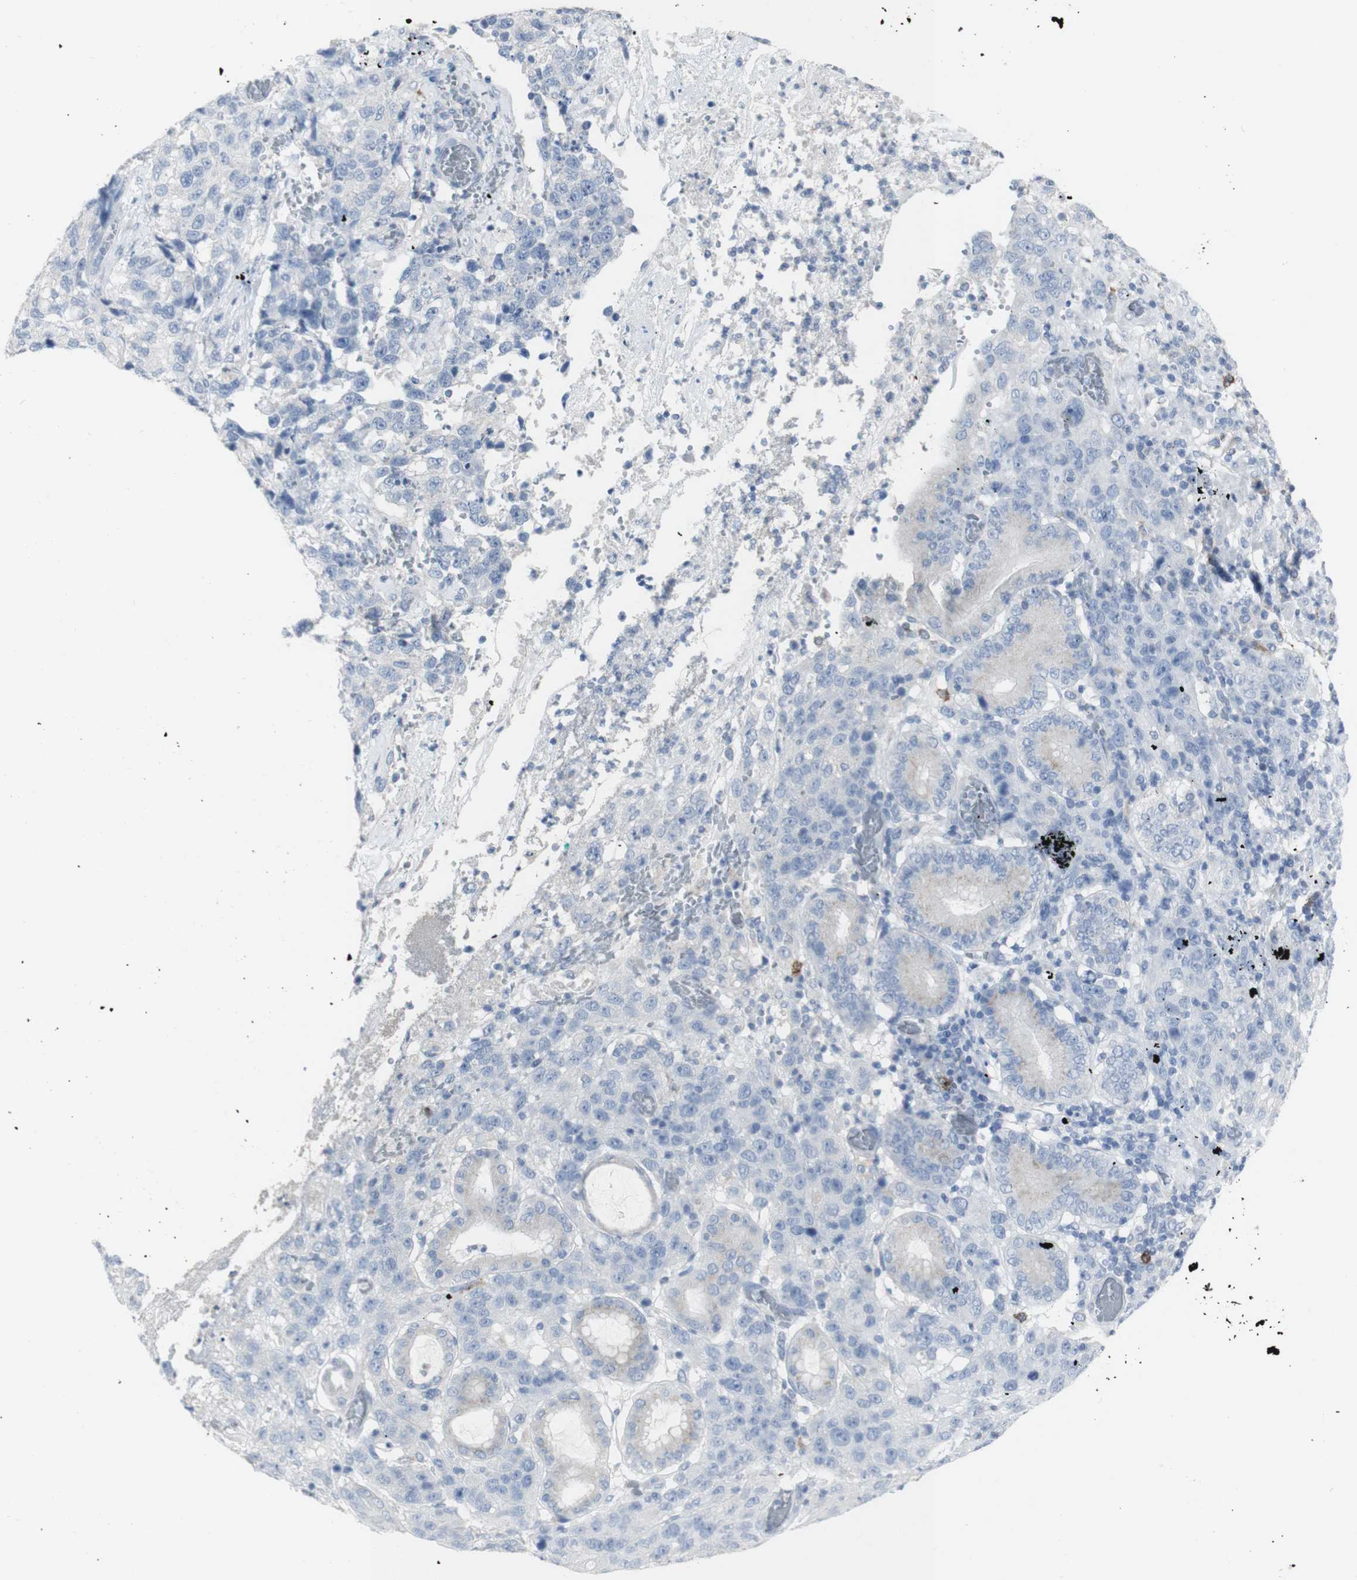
{"staining": {"intensity": "negative", "quantity": "none", "location": "none"}, "tissue": "stomach cancer", "cell_type": "Tumor cells", "image_type": "cancer", "snomed": [{"axis": "morphology", "description": "Normal tissue, NOS"}, {"axis": "morphology", "description": "Adenocarcinoma, NOS"}, {"axis": "topography", "description": "Stomach"}], "caption": "Human stomach adenocarcinoma stained for a protein using immunohistochemistry displays no staining in tumor cells.", "gene": "CD207", "patient": {"sex": "male", "age": 48}}